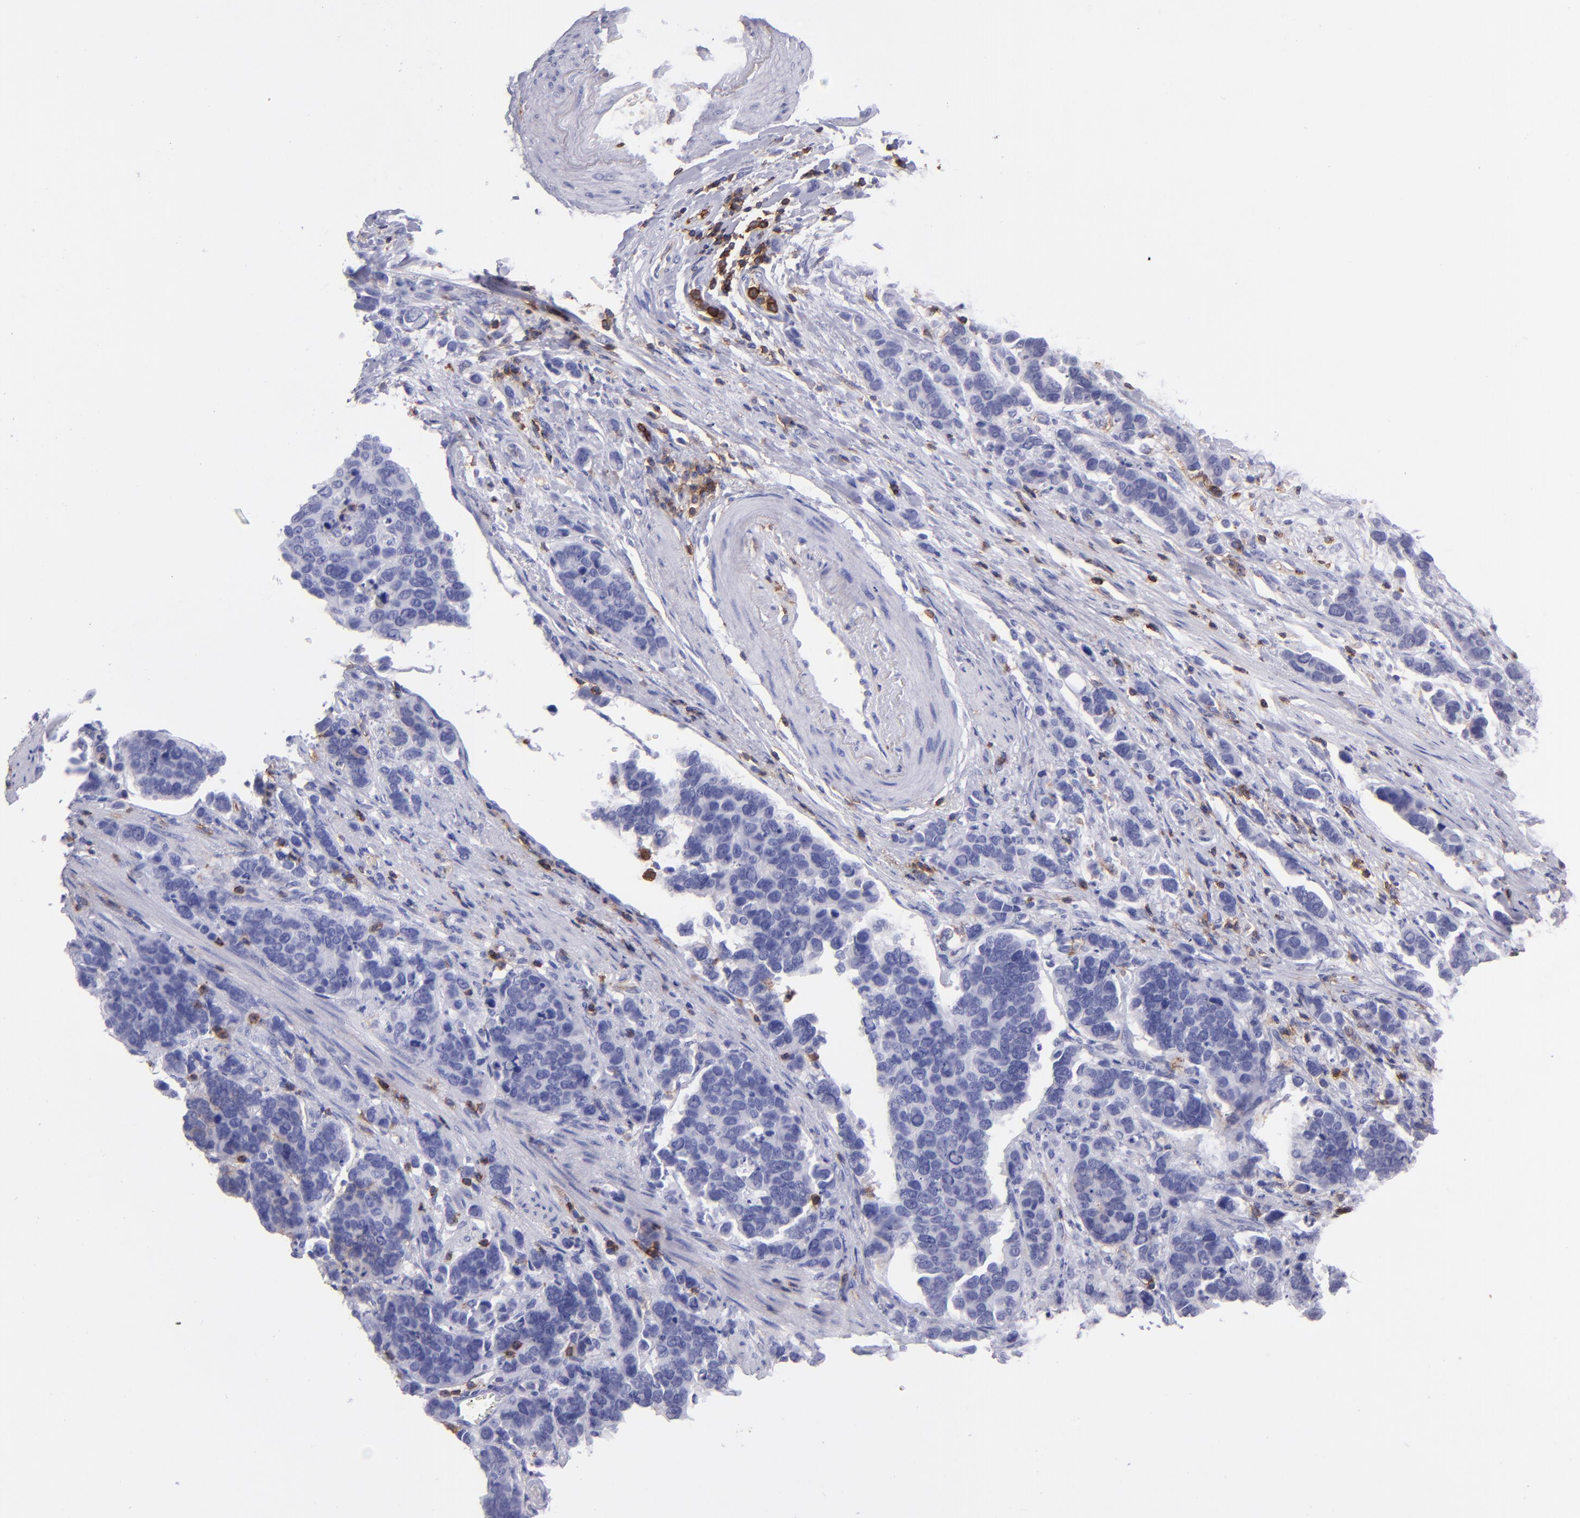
{"staining": {"intensity": "negative", "quantity": "none", "location": "none"}, "tissue": "stomach cancer", "cell_type": "Tumor cells", "image_type": "cancer", "snomed": [{"axis": "morphology", "description": "Adenocarcinoma, NOS"}, {"axis": "topography", "description": "Stomach, upper"}], "caption": "Immunohistochemistry of stomach cancer demonstrates no positivity in tumor cells.", "gene": "ICAM3", "patient": {"sex": "male", "age": 71}}